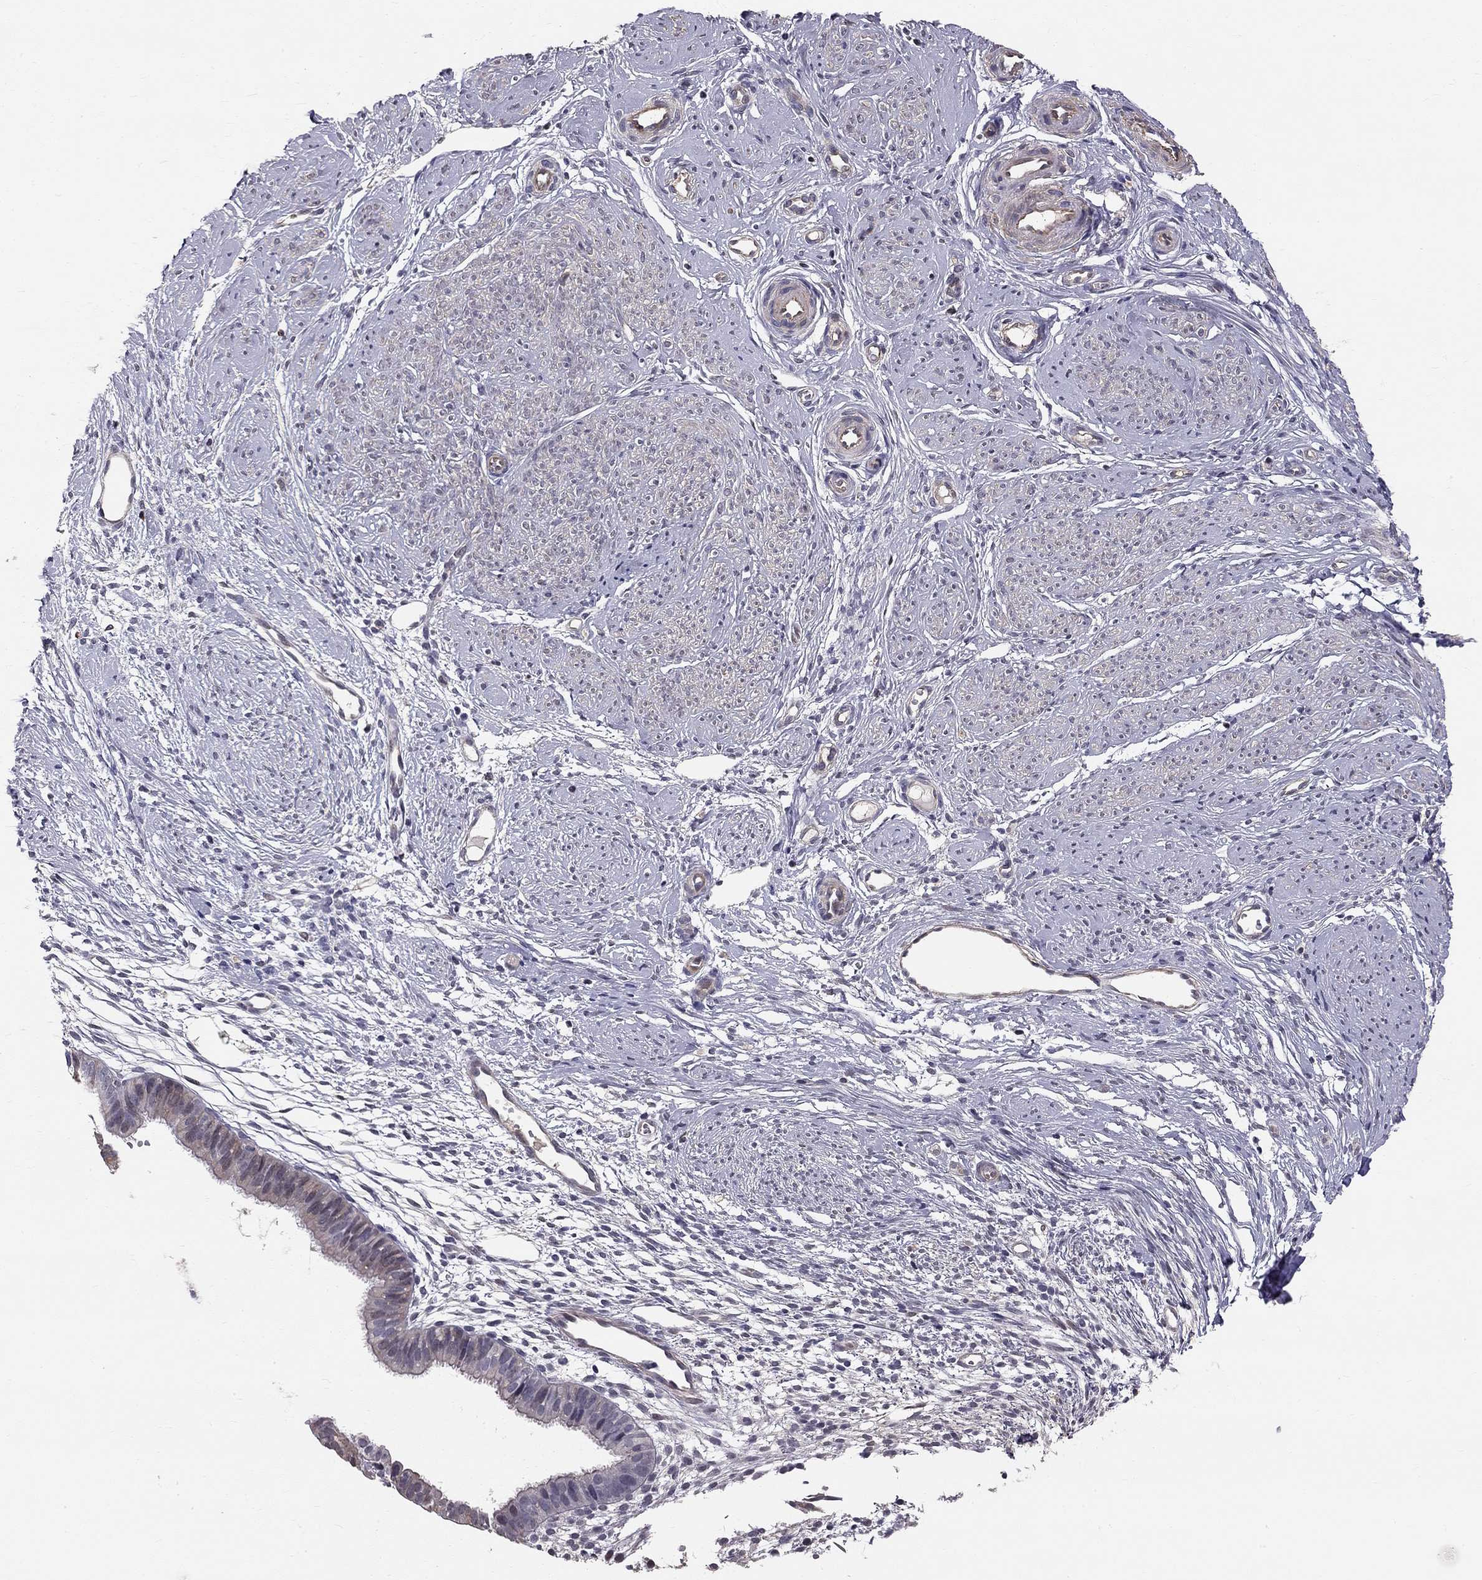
{"staining": {"intensity": "moderate", "quantity": "<25%", "location": "cytoplasmic/membranous"}, "tissue": "smooth muscle", "cell_type": "Smooth muscle cells", "image_type": "normal", "snomed": [{"axis": "morphology", "description": "Normal tissue, NOS"}, {"axis": "topography", "description": "Smooth muscle"}], "caption": "Moderate cytoplasmic/membranous staining is present in approximately <25% of smooth muscle cells in unremarkable smooth muscle. Immunohistochemistry stains the protein in brown and the nuclei are stained blue.", "gene": "GJB4", "patient": {"sex": "female", "age": 48}}